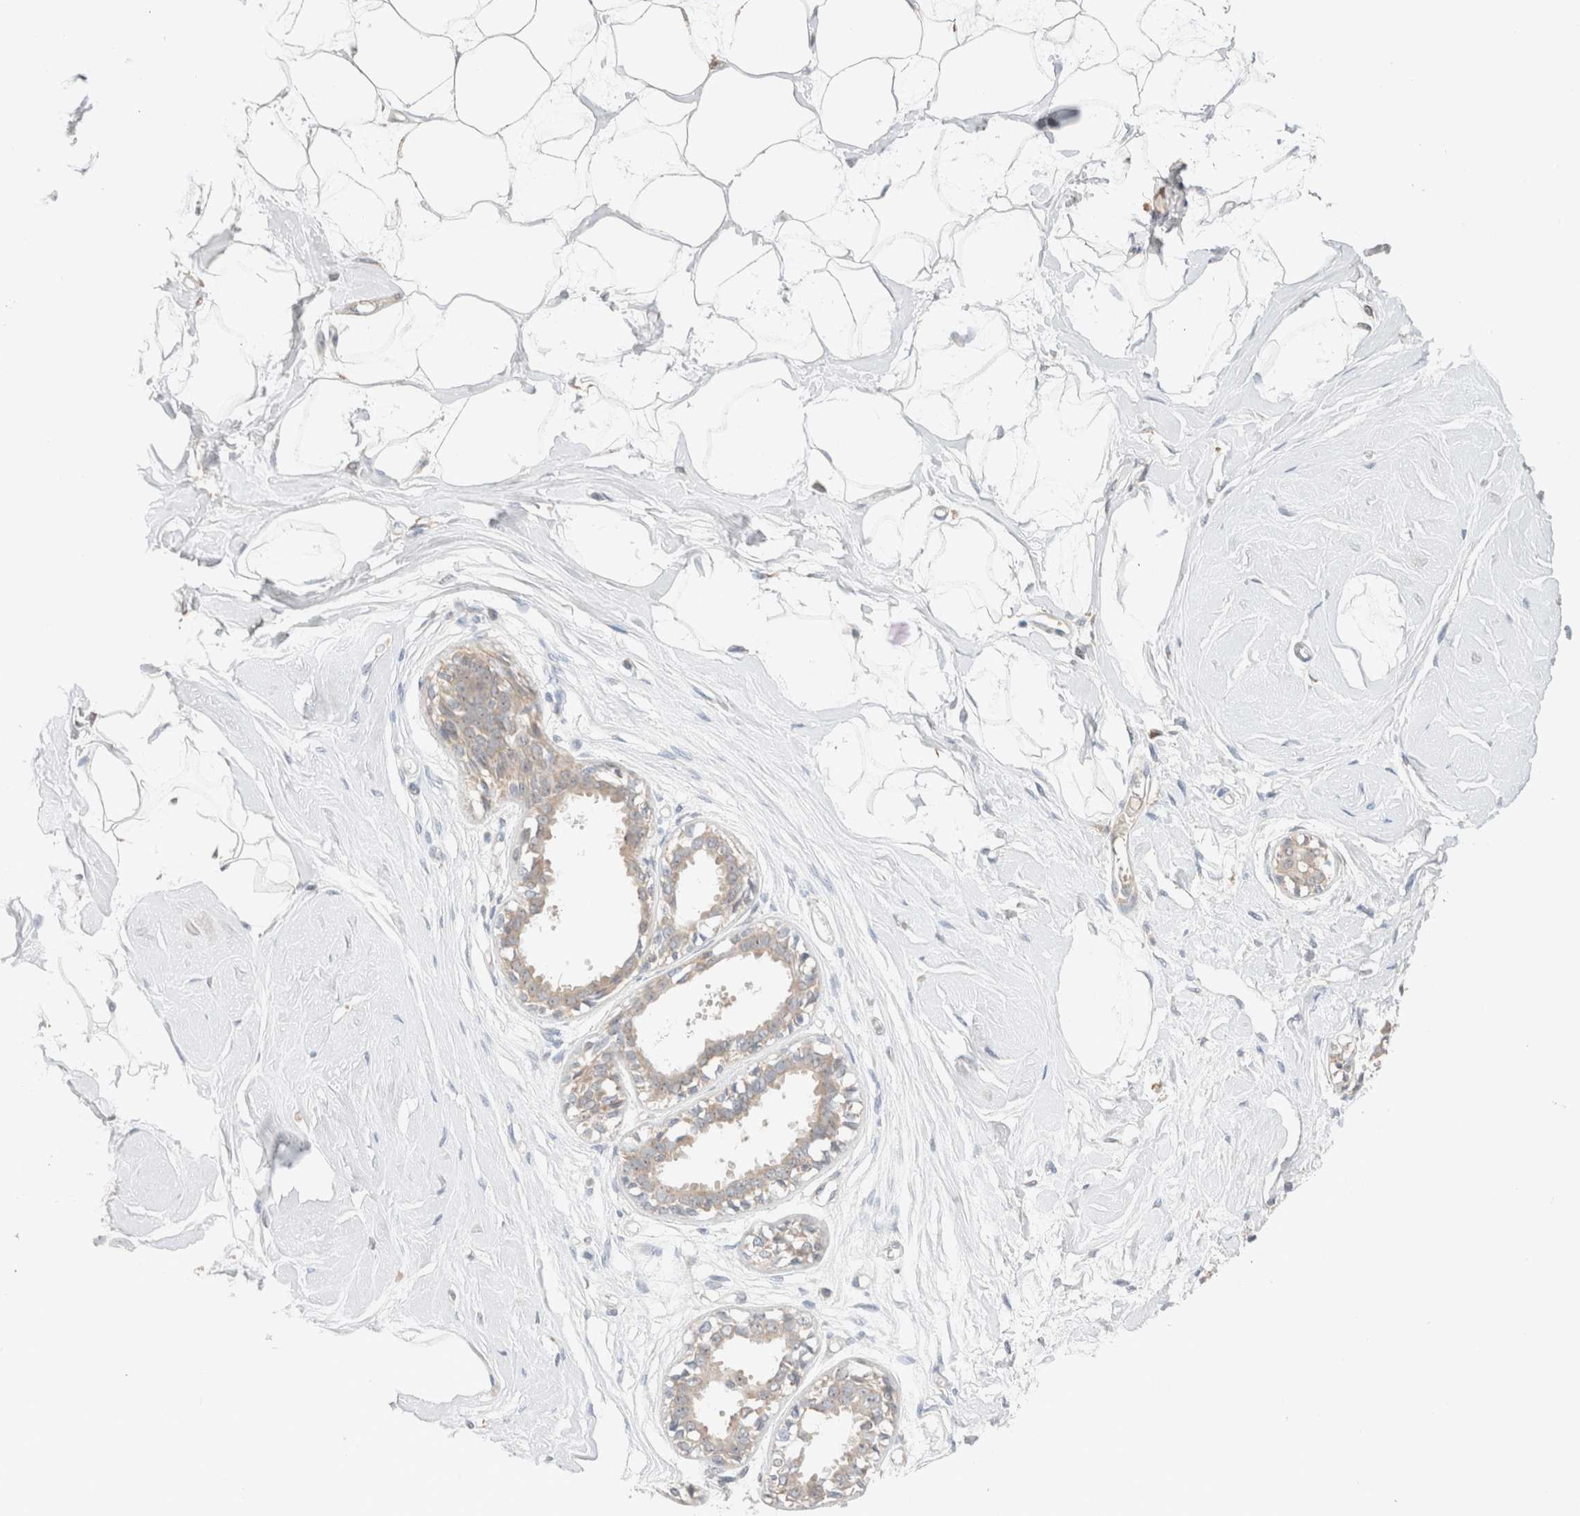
{"staining": {"intensity": "negative", "quantity": "none", "location": "none"}, "tissue": "breast", "cell_type": "Adipocytes", "image_type": "normal", "snomed": [{"axis": "morphology", "description": "Normal tissue, NOS"}, {"axis": "topography", "description": "Breast"}], "caption": "High magnification brightfield microscopy of normal breast stained with DAB (3,3'-diaminobenzidine) (brown) and counterstained with hematoxylin (blue): adipocytes show no significant staining.", "gene": "CA13", "patient": {"sex": "female", "age": 45}}